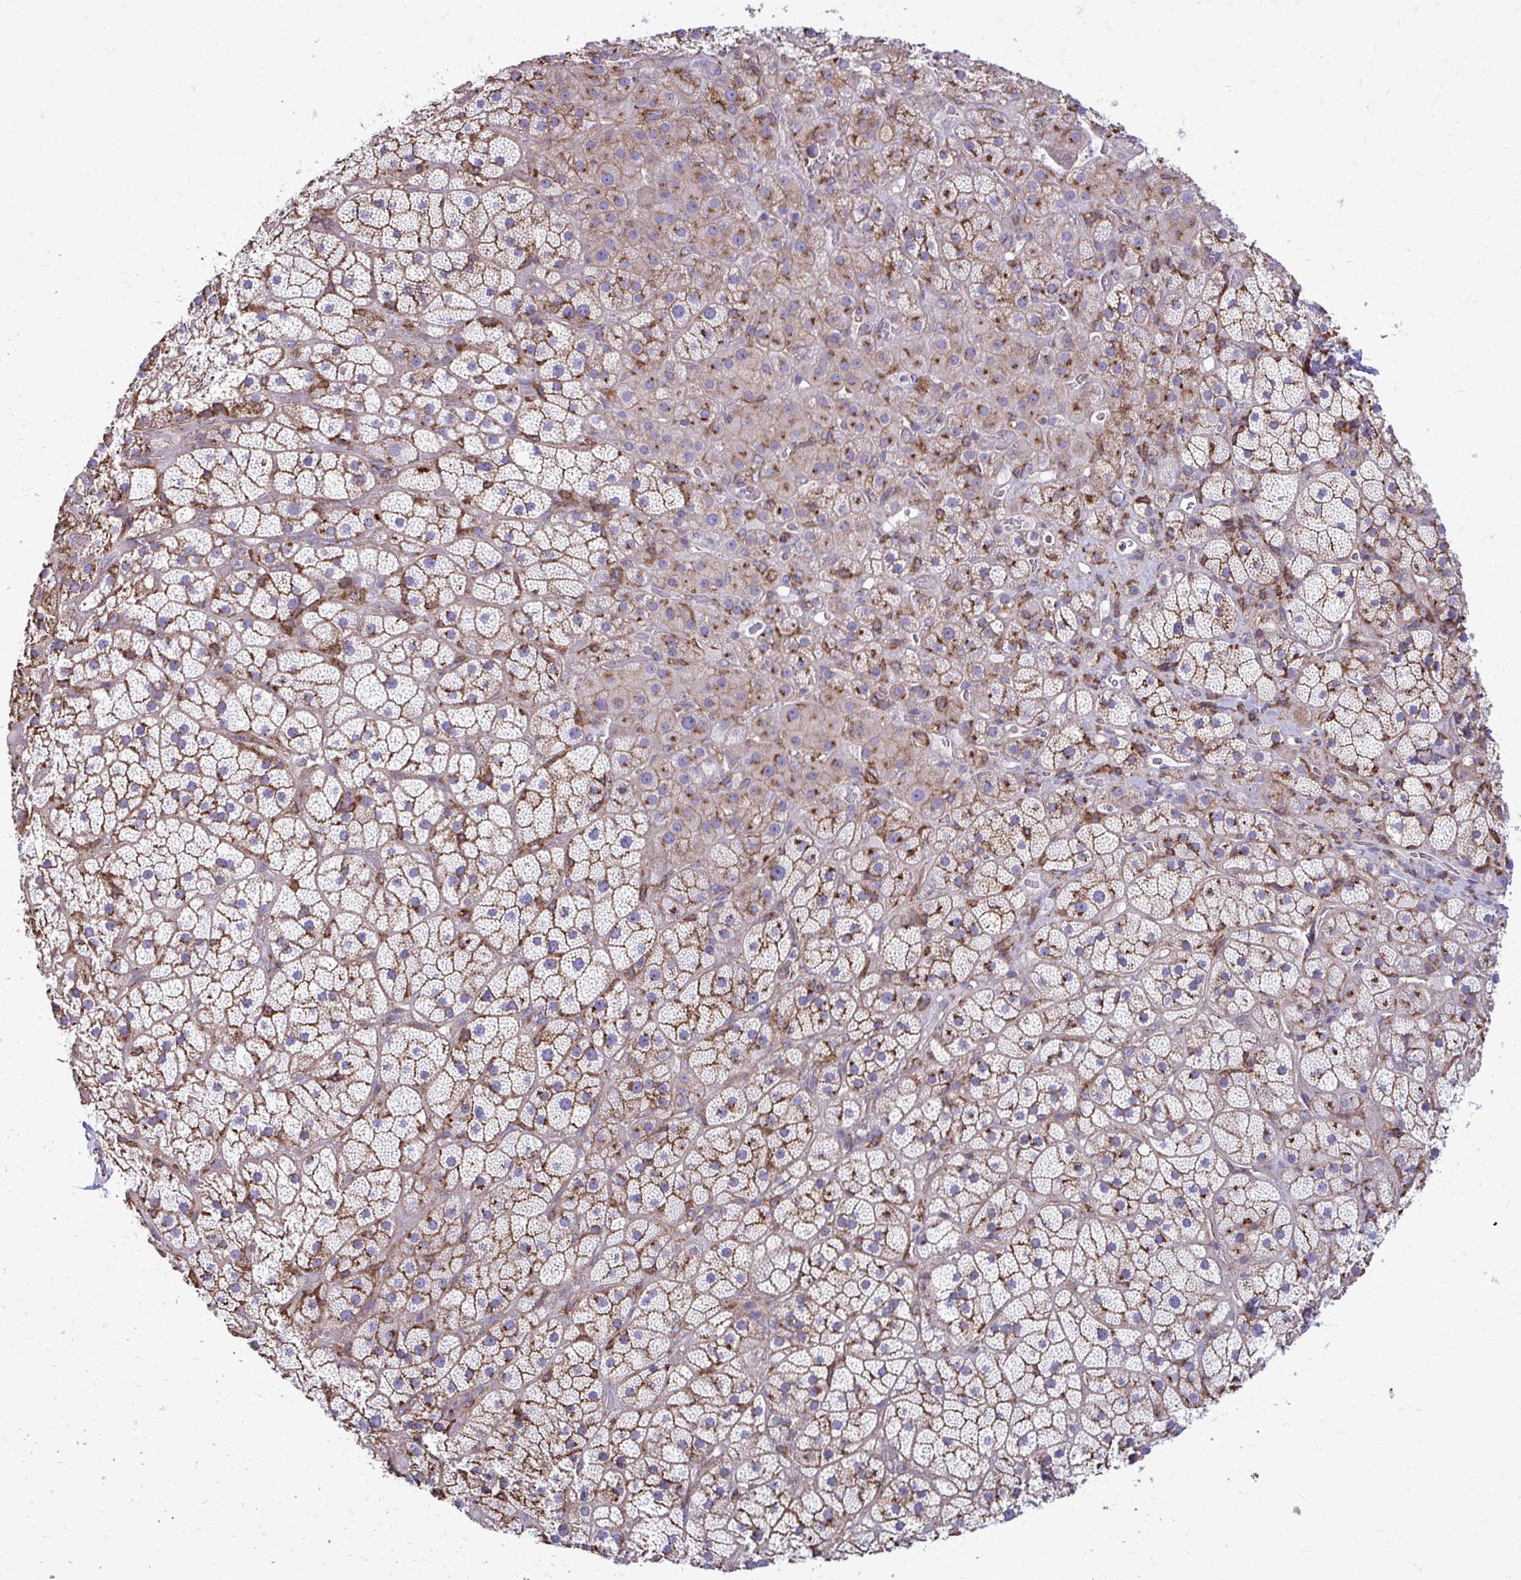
{"staining": {"intensity": "moderate", "quantity": ">75%", "location": "cytoplasmic/membranous"}, "tissue": "adrenal gland", "cell_type": "Glandular cells", "image_type": "normal", "snomed": [{"axis": "morphology", "description": "Normal tissue, NOS"}, {"axis": "topography", "description": "Adrenal gland"}], "caption": "Protein analysis of benign adrenal gland demonstrates moderate cytoplasmic/membranous staining in approximately >75% of glandular cells. Immunohistochemistry stains the protein of interest in brown and the nuclei are stained blue.", "gene": "CLTA", "patient": {"sex": "male", "age": 57}}